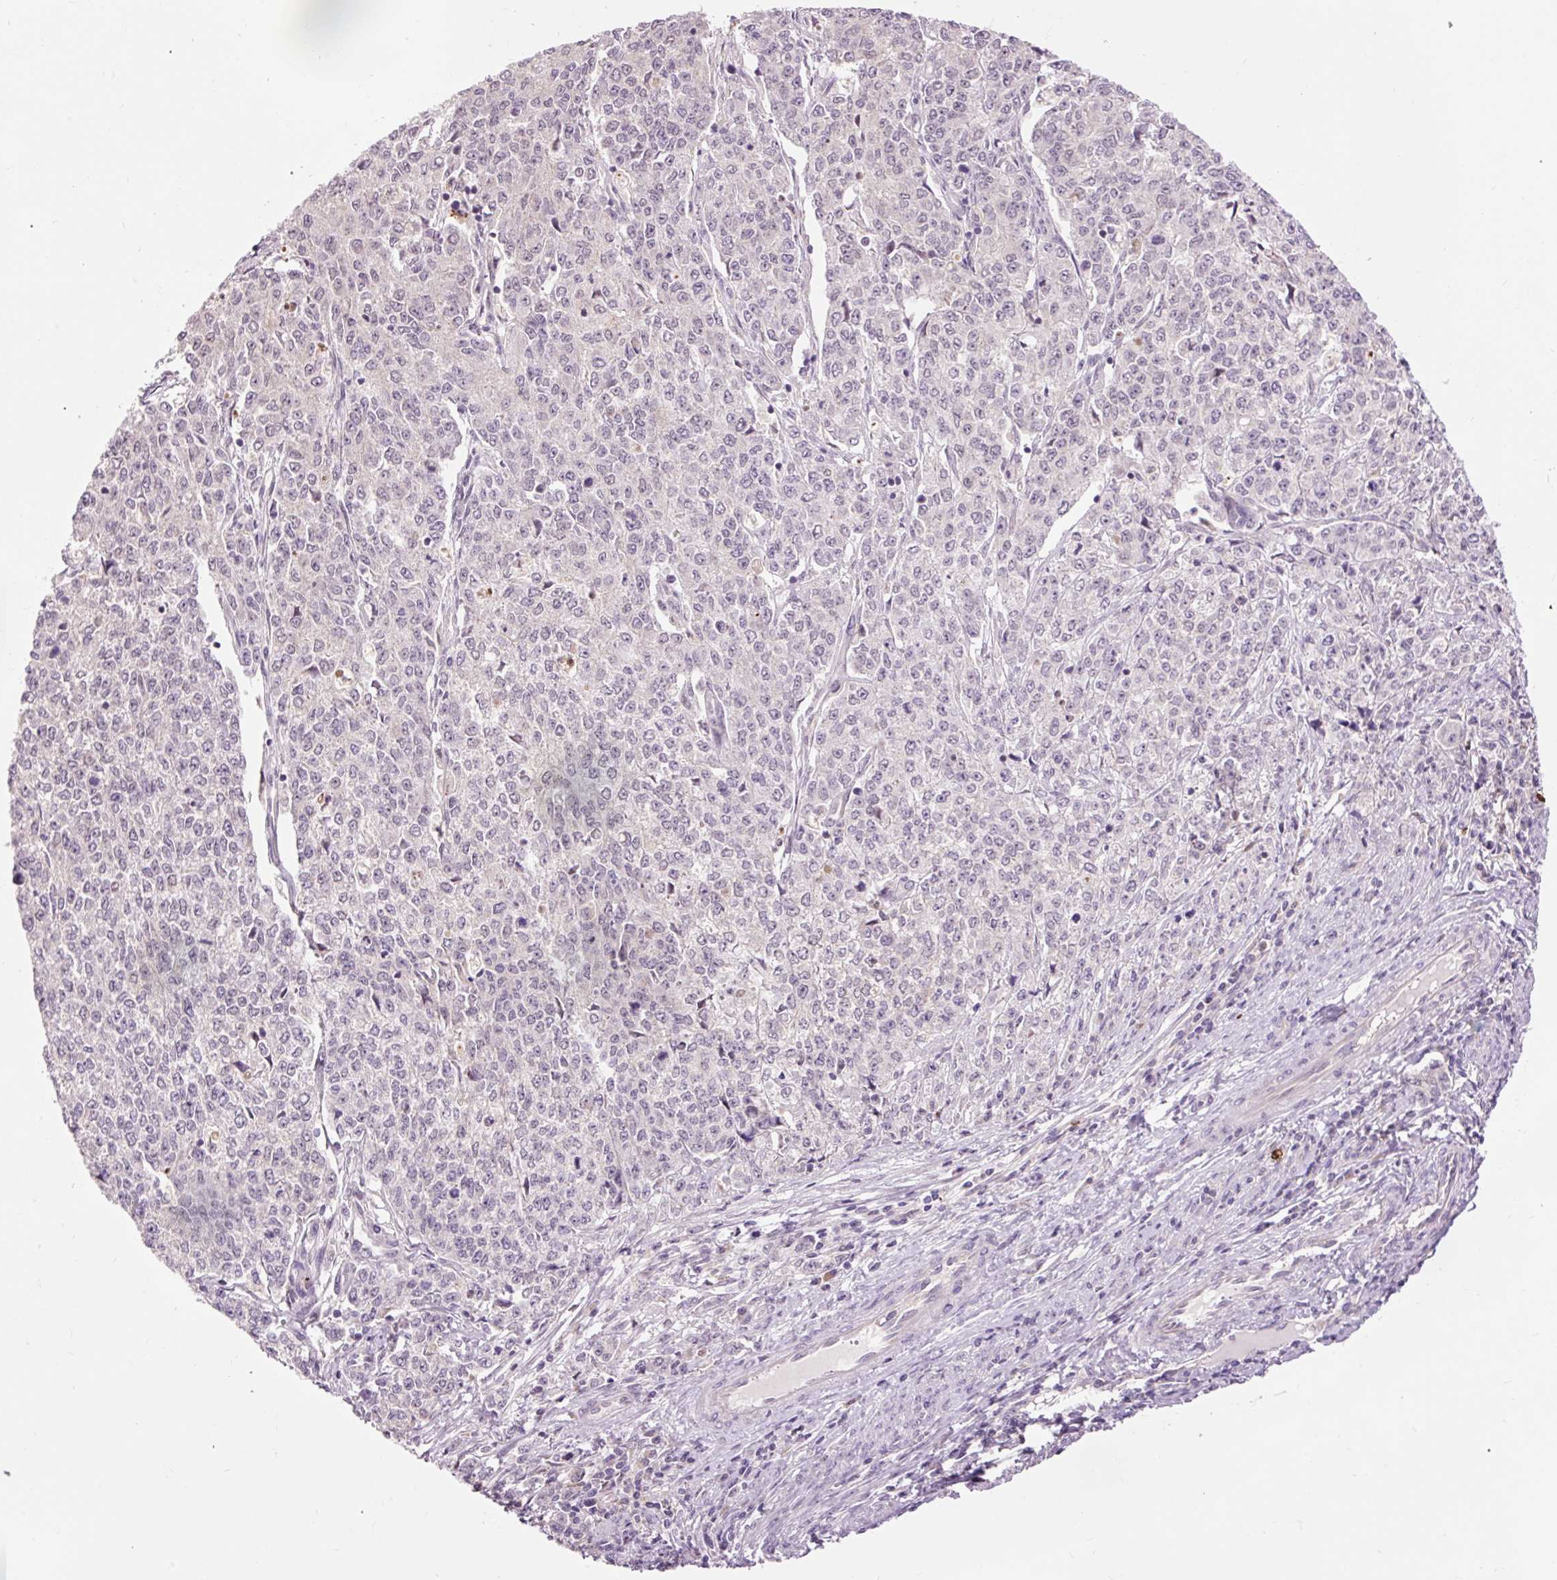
{"staining": {"intensity": "negative", "quantity": "none", "location": "none"}, "tissue": "endometrial cancer", "cell_type": "Tumor cells", "image_type": "cancer", "snomed": [{"axis": "morphology", "description": "Adenocarcinoma, NOS"}, {"axis": "topography", "description": "Endometrium"}], "caption": "Endometrial adenocarcinoma was stained to show a protein in brown. There is no significant expression in tumor cells. The staining is performed using DAB brown chromogen with nuclei counter-stained in using hematoxylin.", "gene": "PRDX5", "patient": {"sex": "female", "age": 50}}